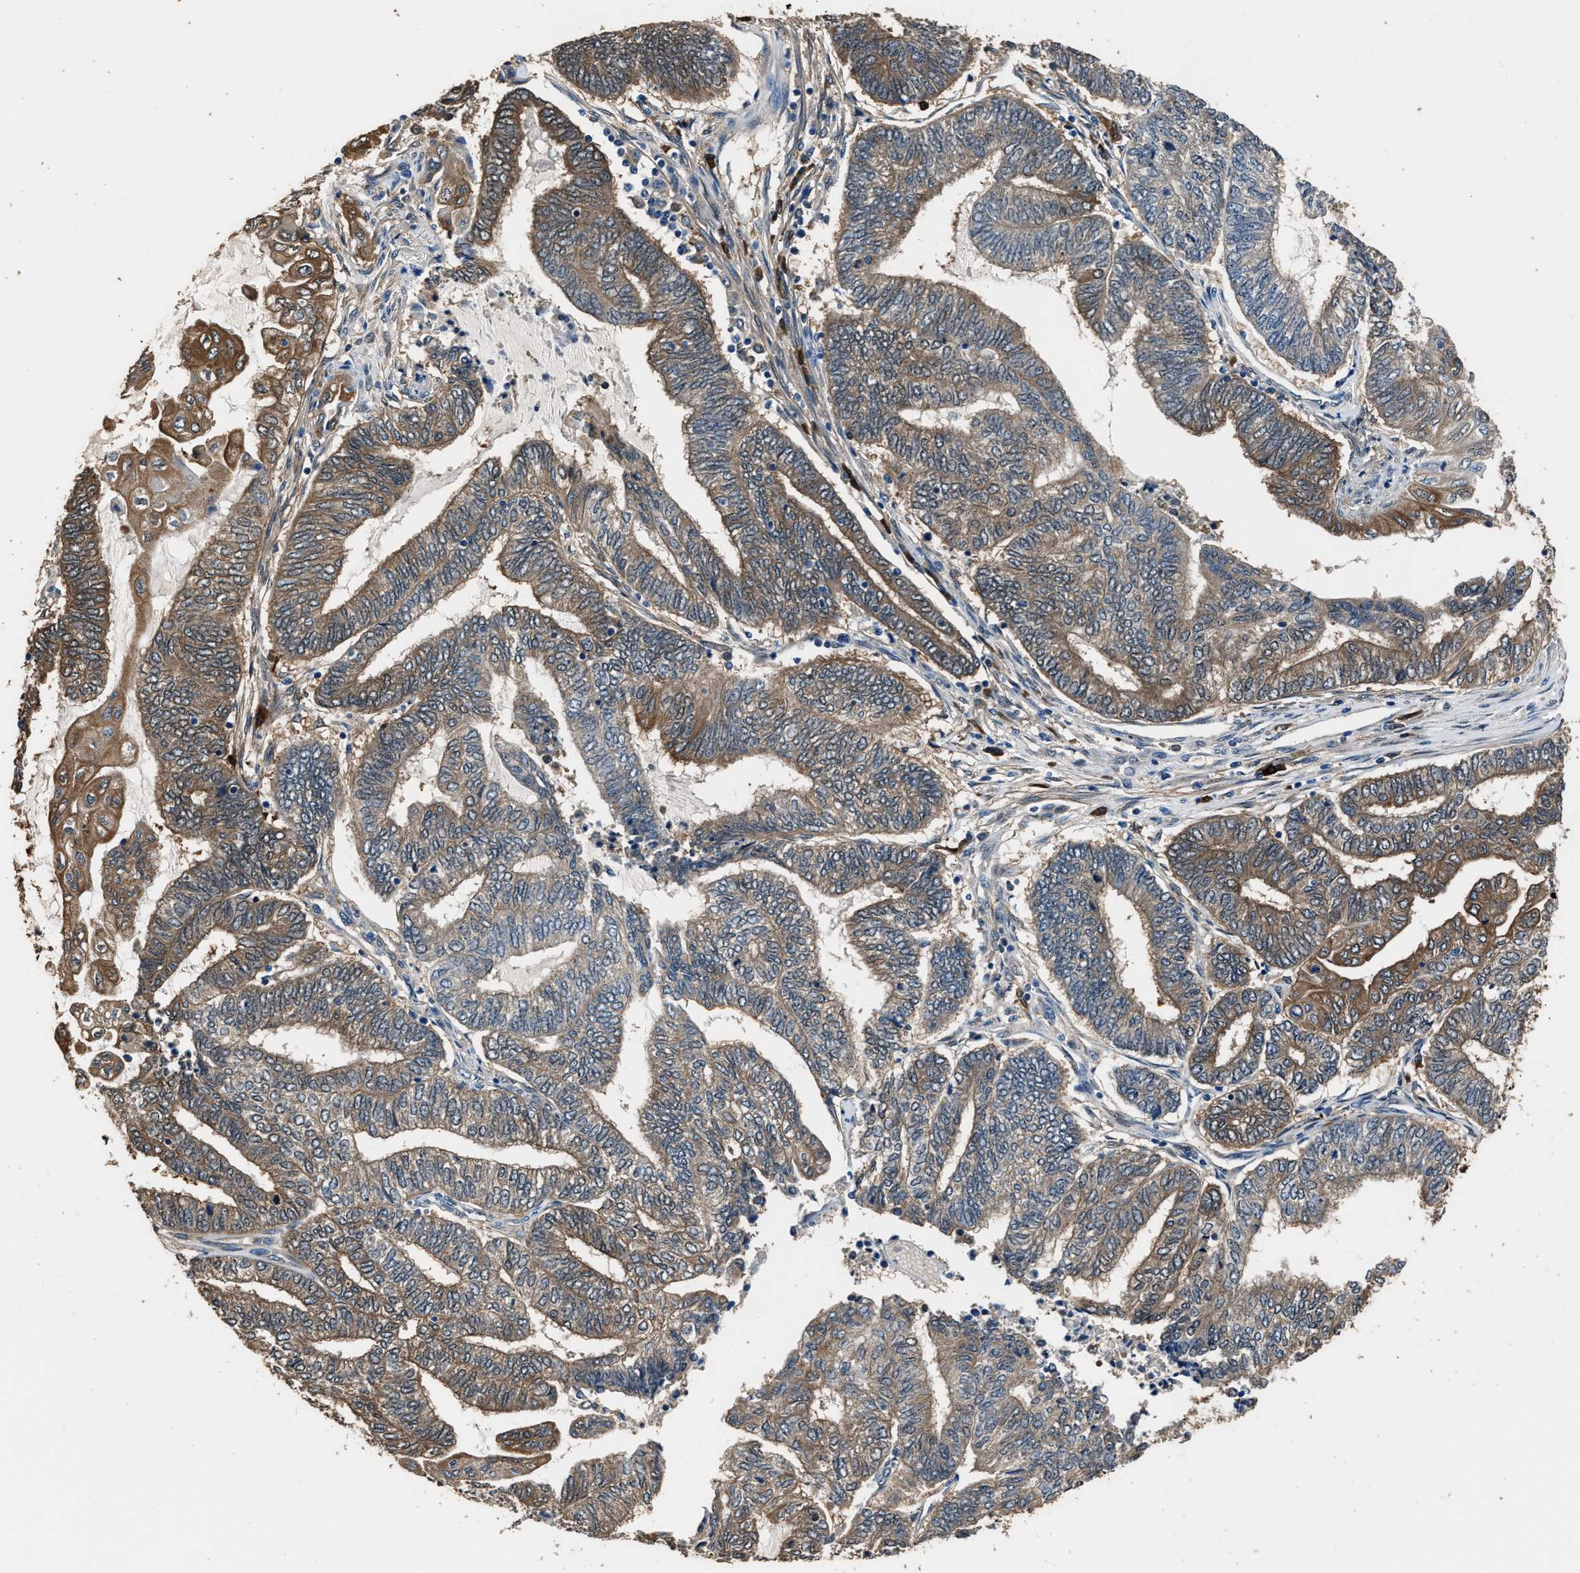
{"staining": {"intensity": "moderate", "quantity": ">75%", "location": "cytoplasmic/membranous"}, "tissue": "endometrial cancer", "cell_type": "Tumor cells", "image_type": "cancer", "snomed": [{"axis": "morphology", "description": "Adenocarcinoma, NOS"}, {"axis": "topography", "description": "Uterus"}, {"axis": "topography", "description": "Endometrium"}], "caption": "Tumor cells exhibit moderate cytoplasmic/membranous positivity in approximately >75% of cells in adenocarcinoma (endometrial).", "gene": "GSTP1", "patient": {"sex": "female", "age": 70}}